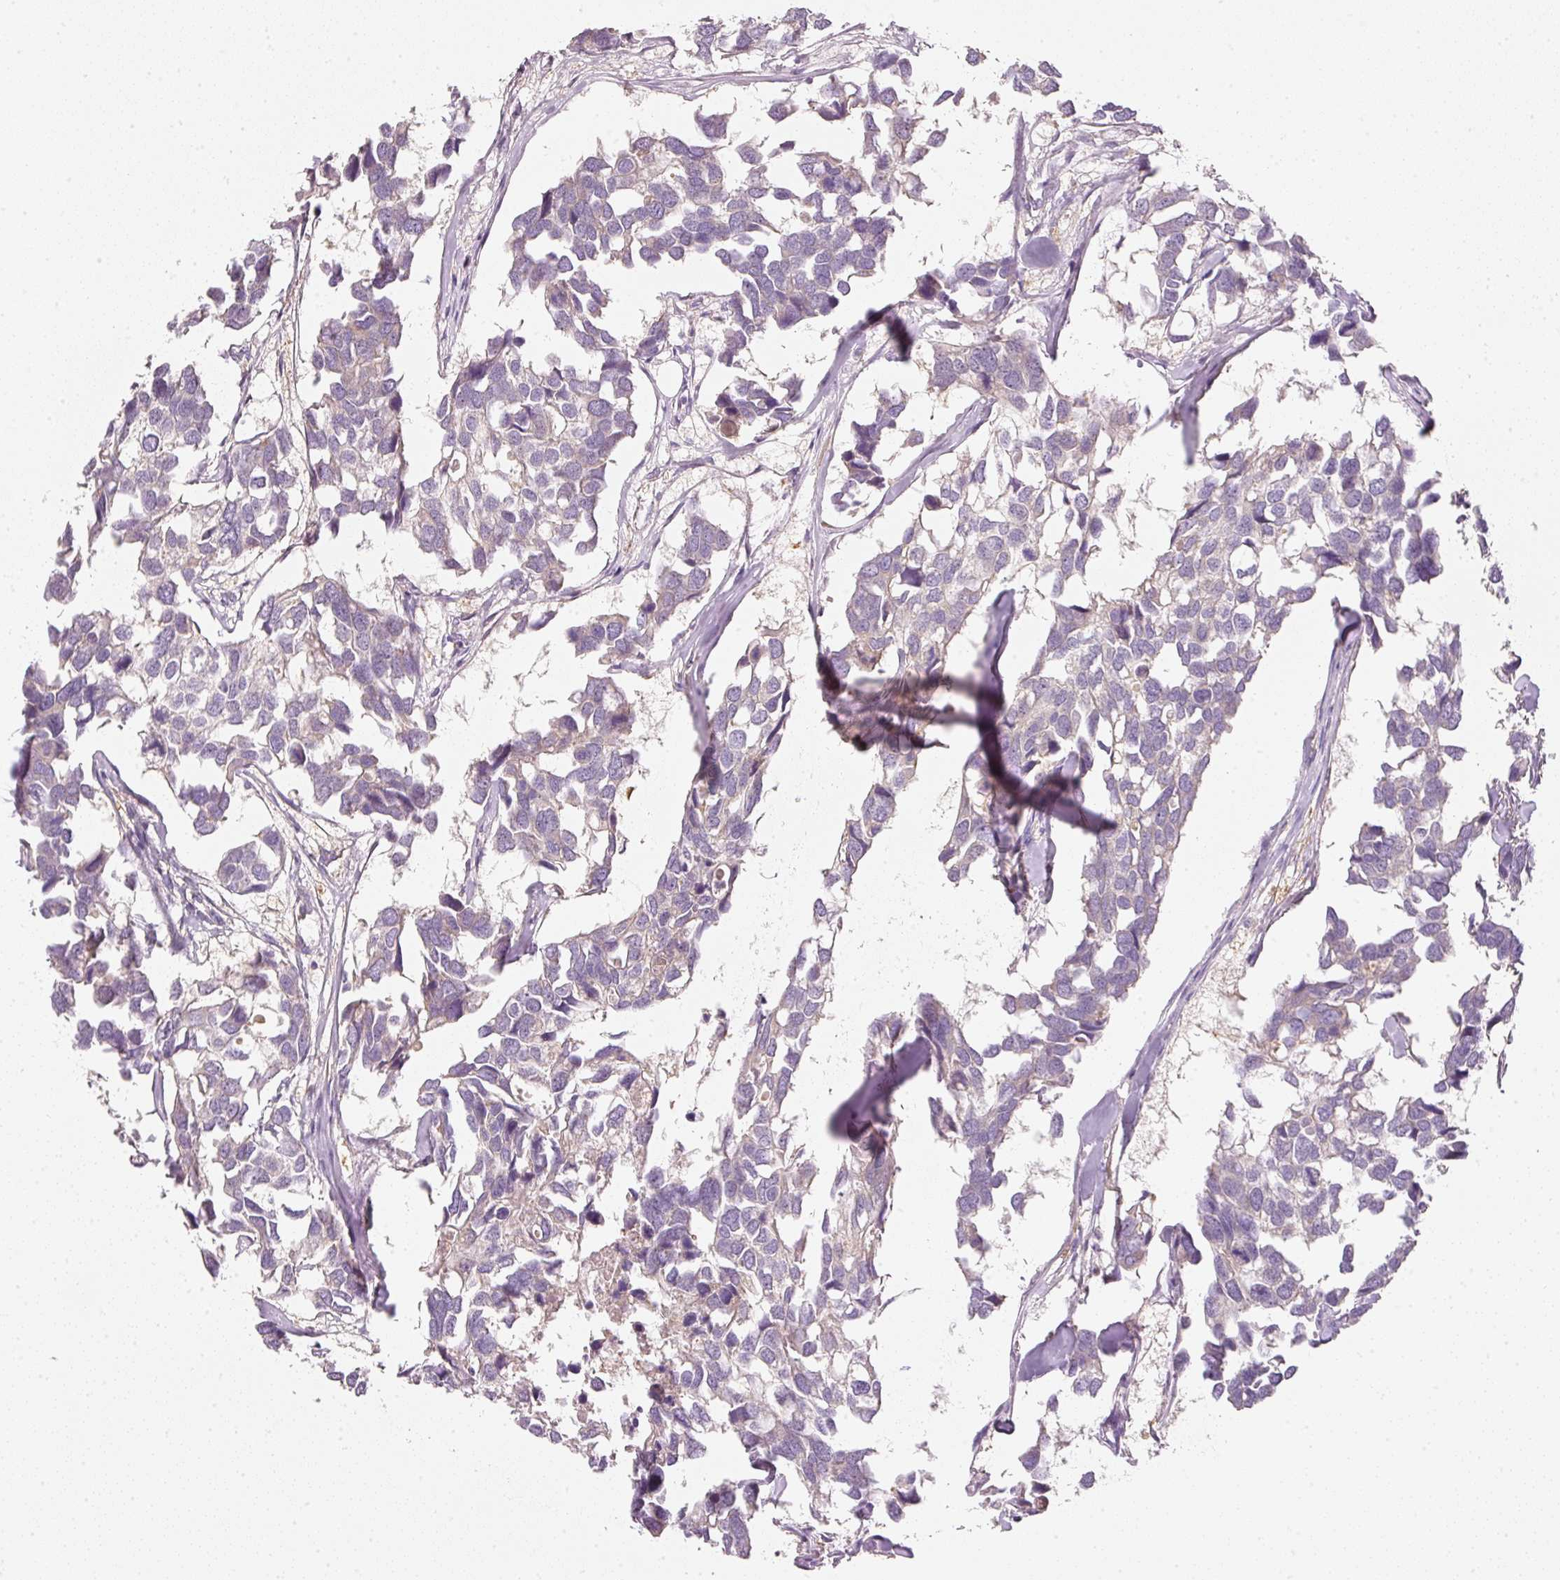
{"staining": {"intensity": "negative", "quantity": "none", "location": "none"}, "tissue": "breast cancer", "cell_type": "Tumor cells", "image_type": "cancer", "snomed": [{"axis": "morphology", "description": "Duct carcinoma"}, {"axis": "topography", "description": "Breast"}], "caption": "High power microscopy photomicrograph of an IHC image of breast cancer (intraductal carcinoma), revealing no significant positivity in tumor cells.", "gene": "RNF167", "patient": {"sex": "female", "age": 83}}